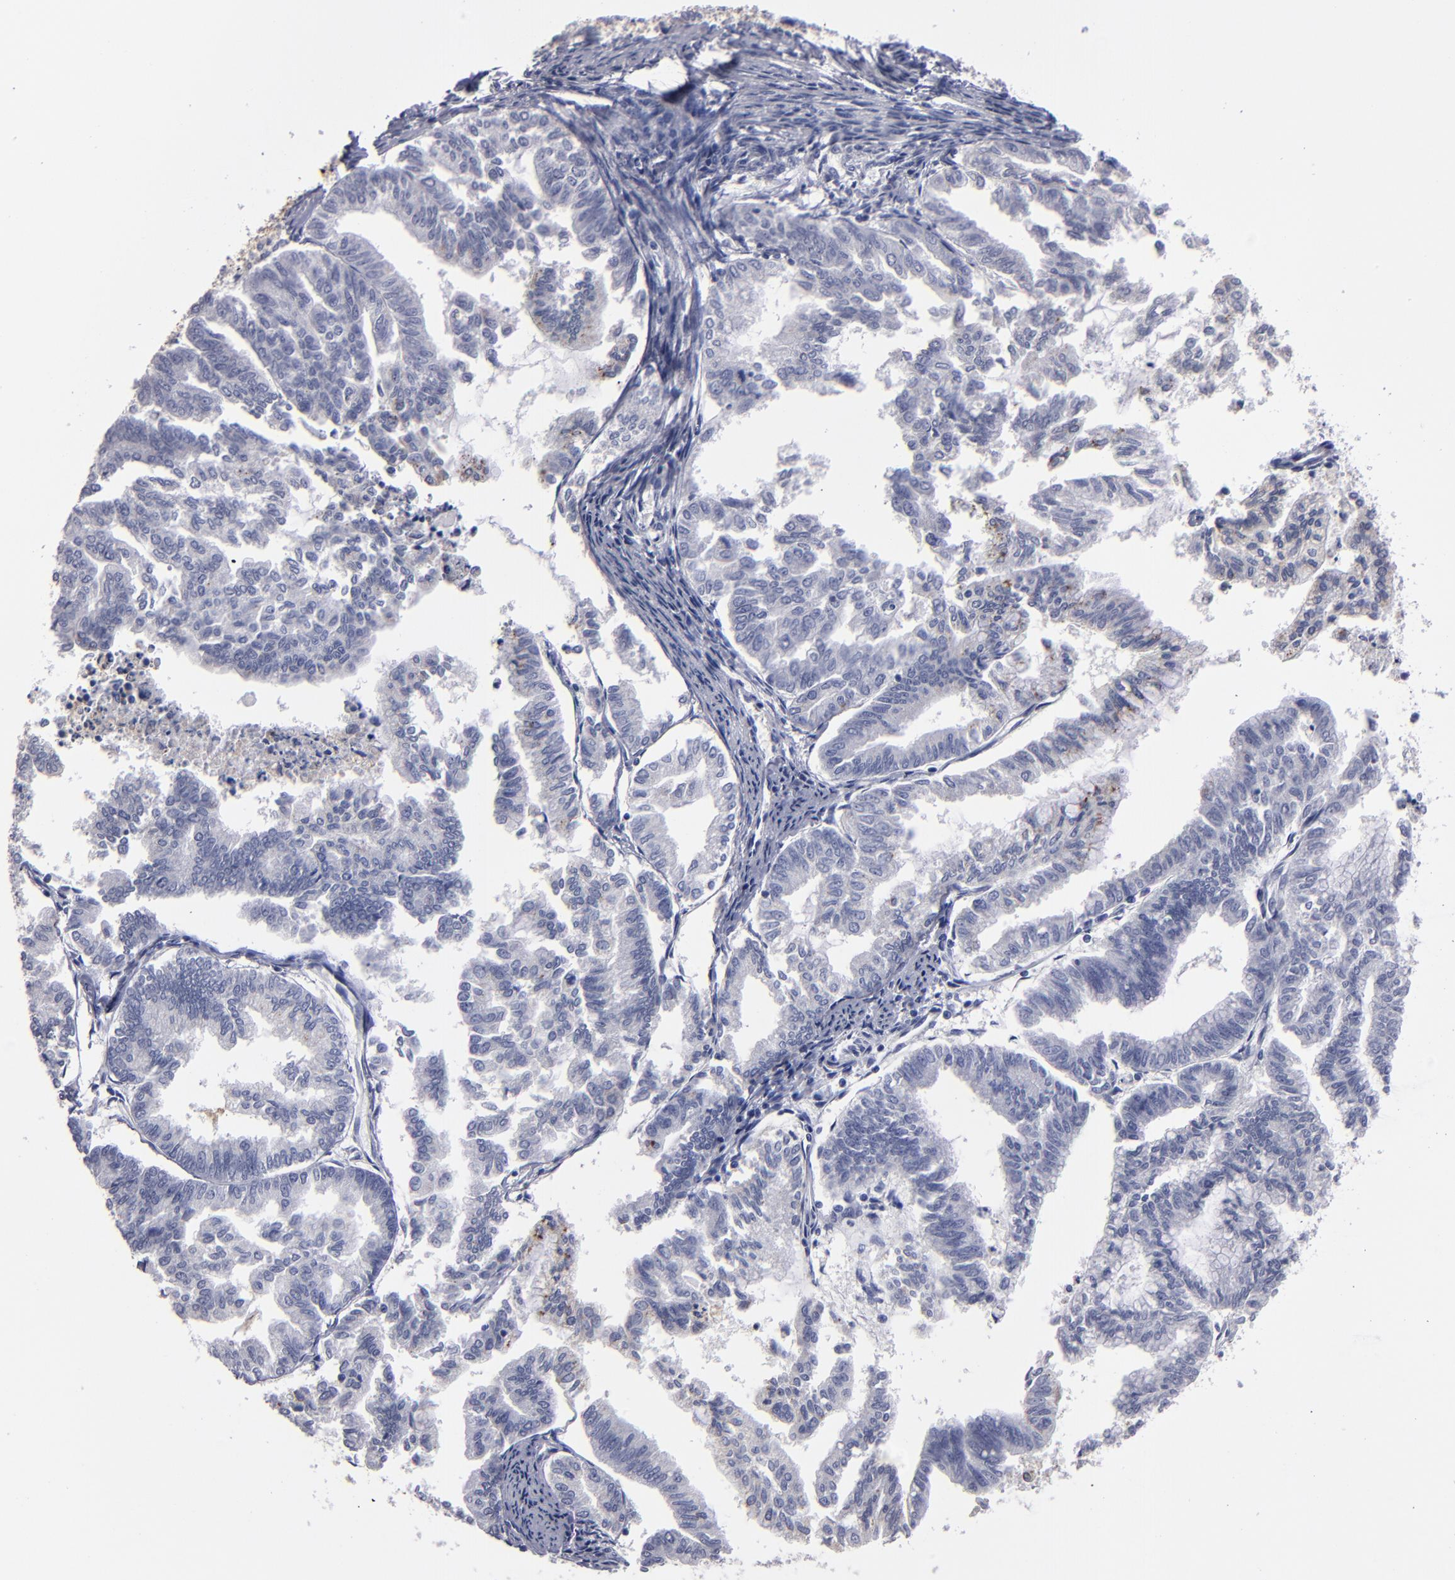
{"staining": {"intensity": "weak", "quantity": "<25%", "location": "cytoplasmic/membranous"}, "tissue": "endometrial cancer", "cell_type": "Tumor cells", "image_type": "cancer", "snomed": [{"axis": "morphology", "description": "Adenocarcinoma, NOS"}, {"axis": "topography", "description": "Endometrium"}], "caption": "Endometrial cancer (adenocarcinoma) stained for a protein using IHC reveals no staining tumor cells.", "gene": "FABP4", "patient": {"sex": "female", "age": 79}}